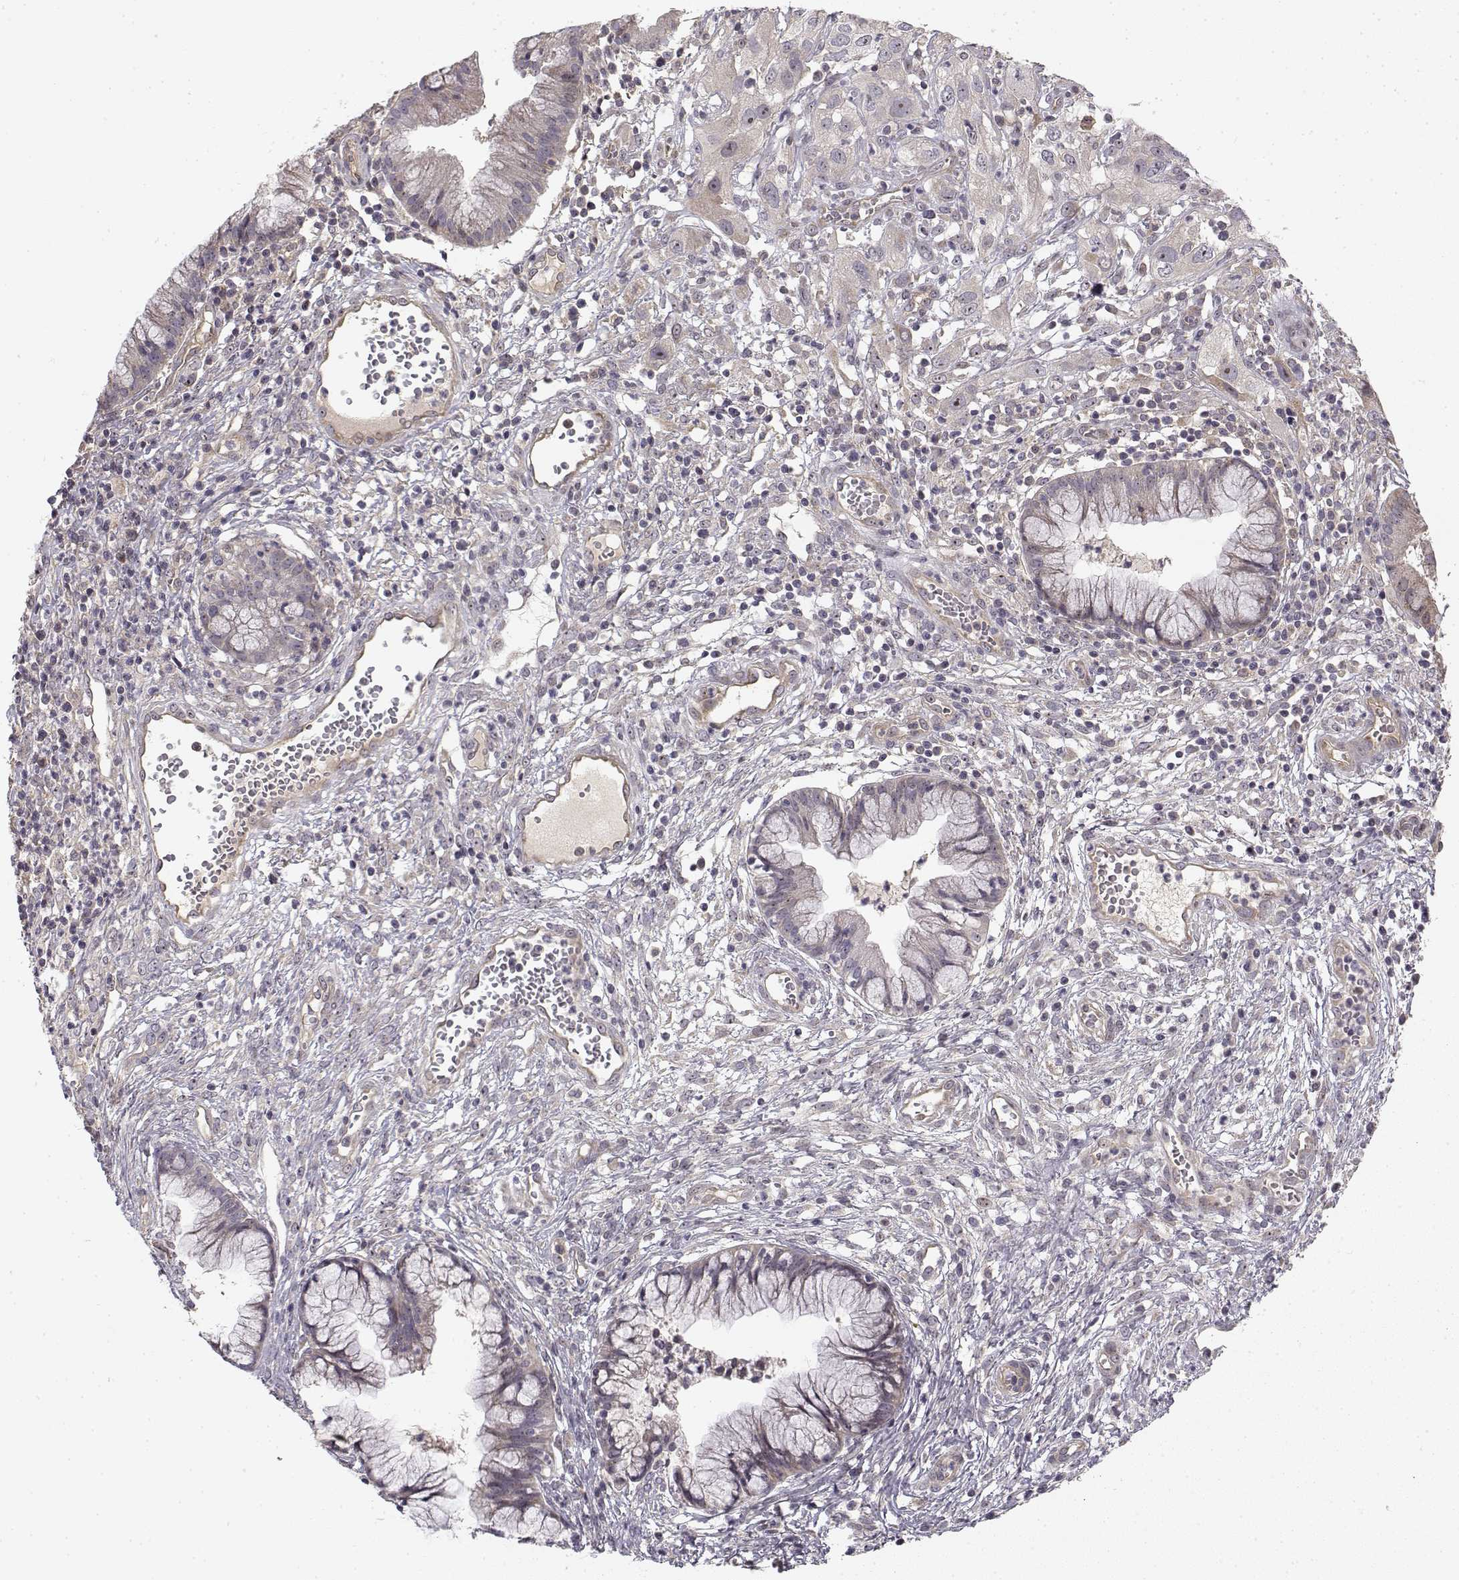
{"staining": {"intensity": "negative", "quantity": "none", "location": "none"}, "tissue": "cervical cancer", "cell_type": "Tumor cells", "image_type": "cancer", "snomed": [{"axis": "morphology", "description": "Squamous cell carcinoma, NOS"}, {"axis": "topography", "description": "Cervix"}], "caption": "A high-resolution micrograph shows immunohistochemistry (IHC) staining of cervical cancer (squamous cell carcinoma), which reveals no significant expression in tumor cells. Brightfield microscopy of immunohistochemistry stained with DAB (brown) and hematoxylin (blue), captured at high magnification.", "gene": "MED12L", "patient": {"sex": "female", "age": 32}}